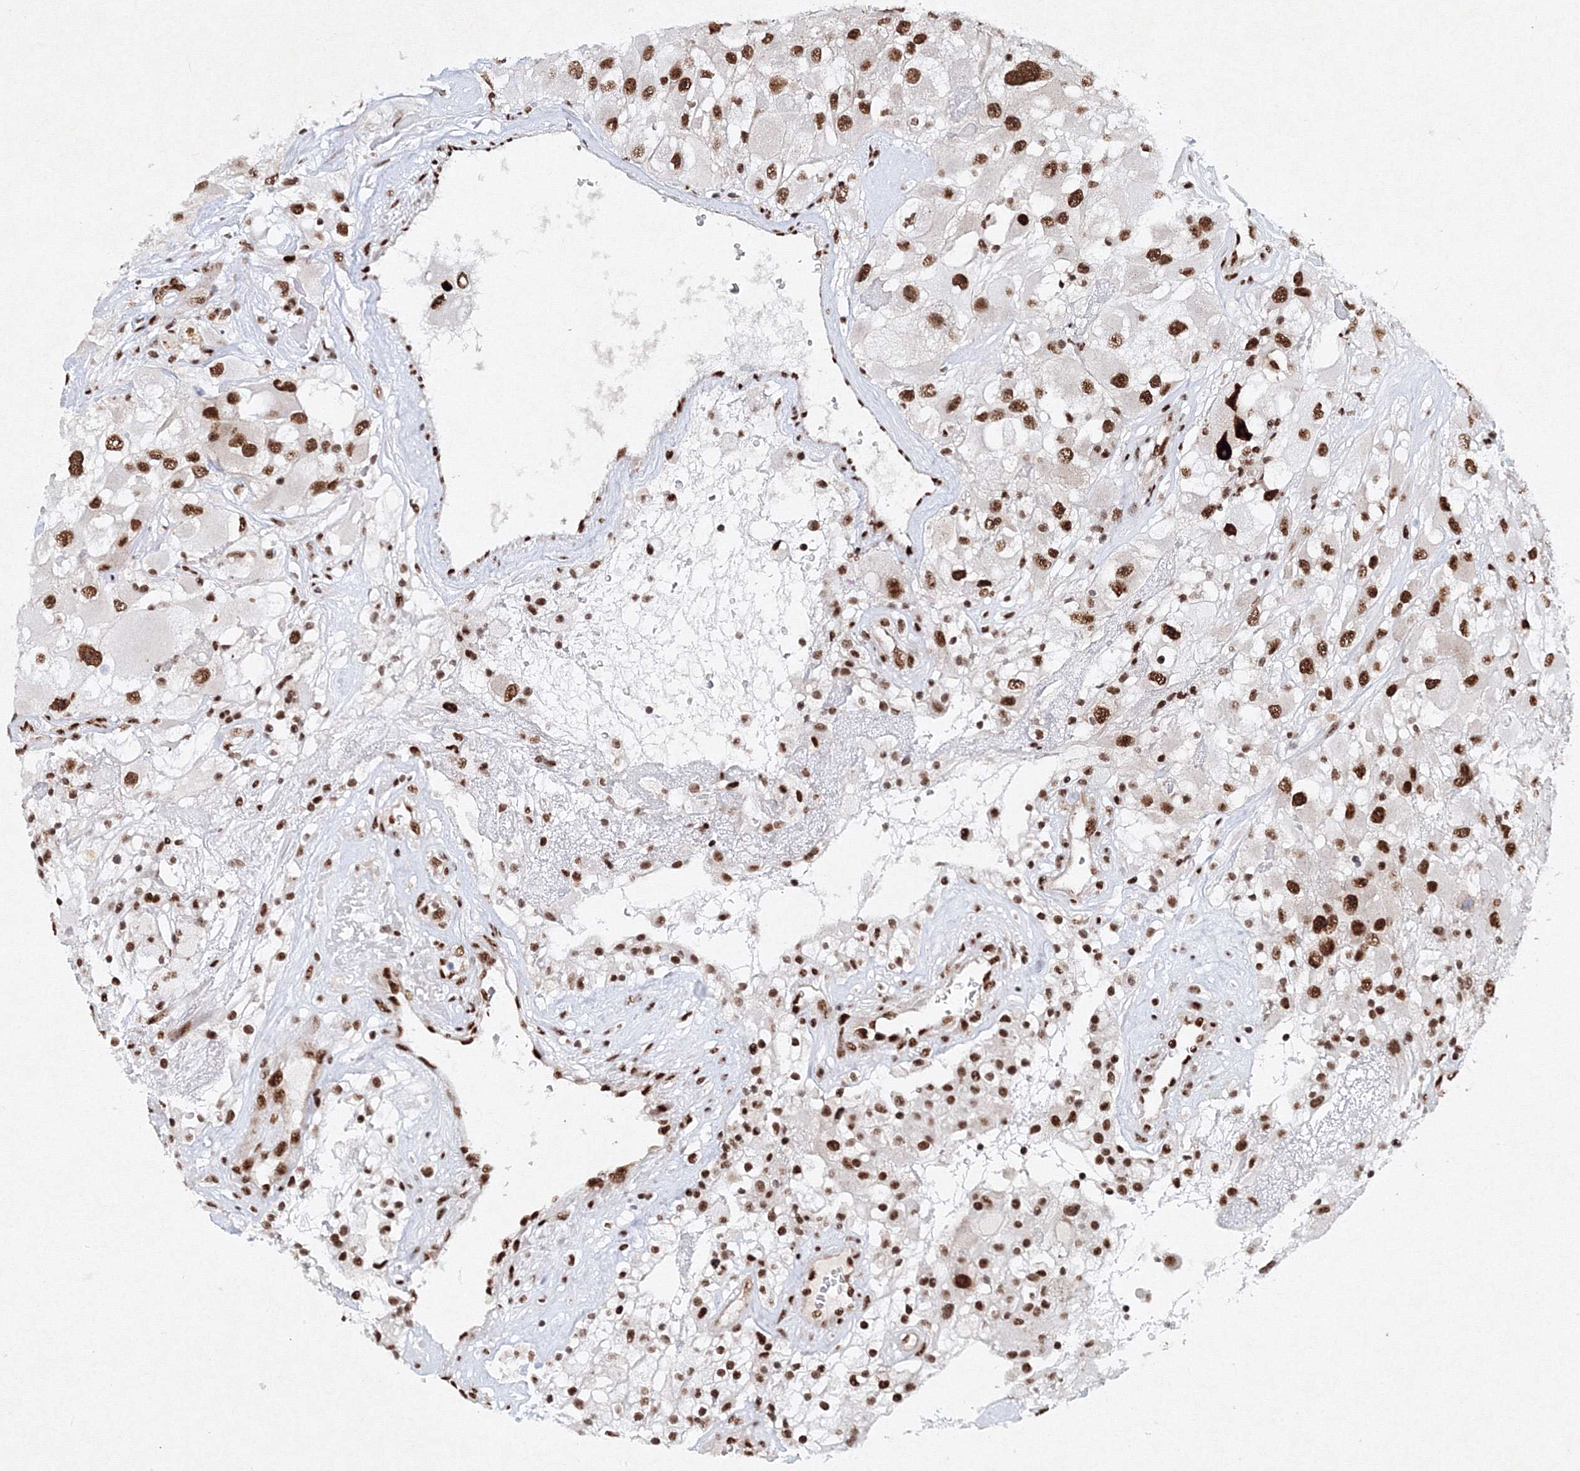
{"staining": {"intensity": "moderate", "quantity": ">75%", "location": "nuclear"}, "tissue": "renal cancer", "cell_type": "Tumor cells", "image_type": "cancer", "snomed": [{"axis": "morphology", "description": "Adenocarcinoma, NOS"}, {"axis": "topography", "description": "Kidney"}], "caption": "This photomicrograph shows renal cancer stained with immunohistochemistry to label a protein in brown. The nuclear of tumor cells show moderate positivity for the protein. Nuclei are counter-stained blue.", "gene": "SNRPC", "patient": {"sex": "female", "age": 52}}